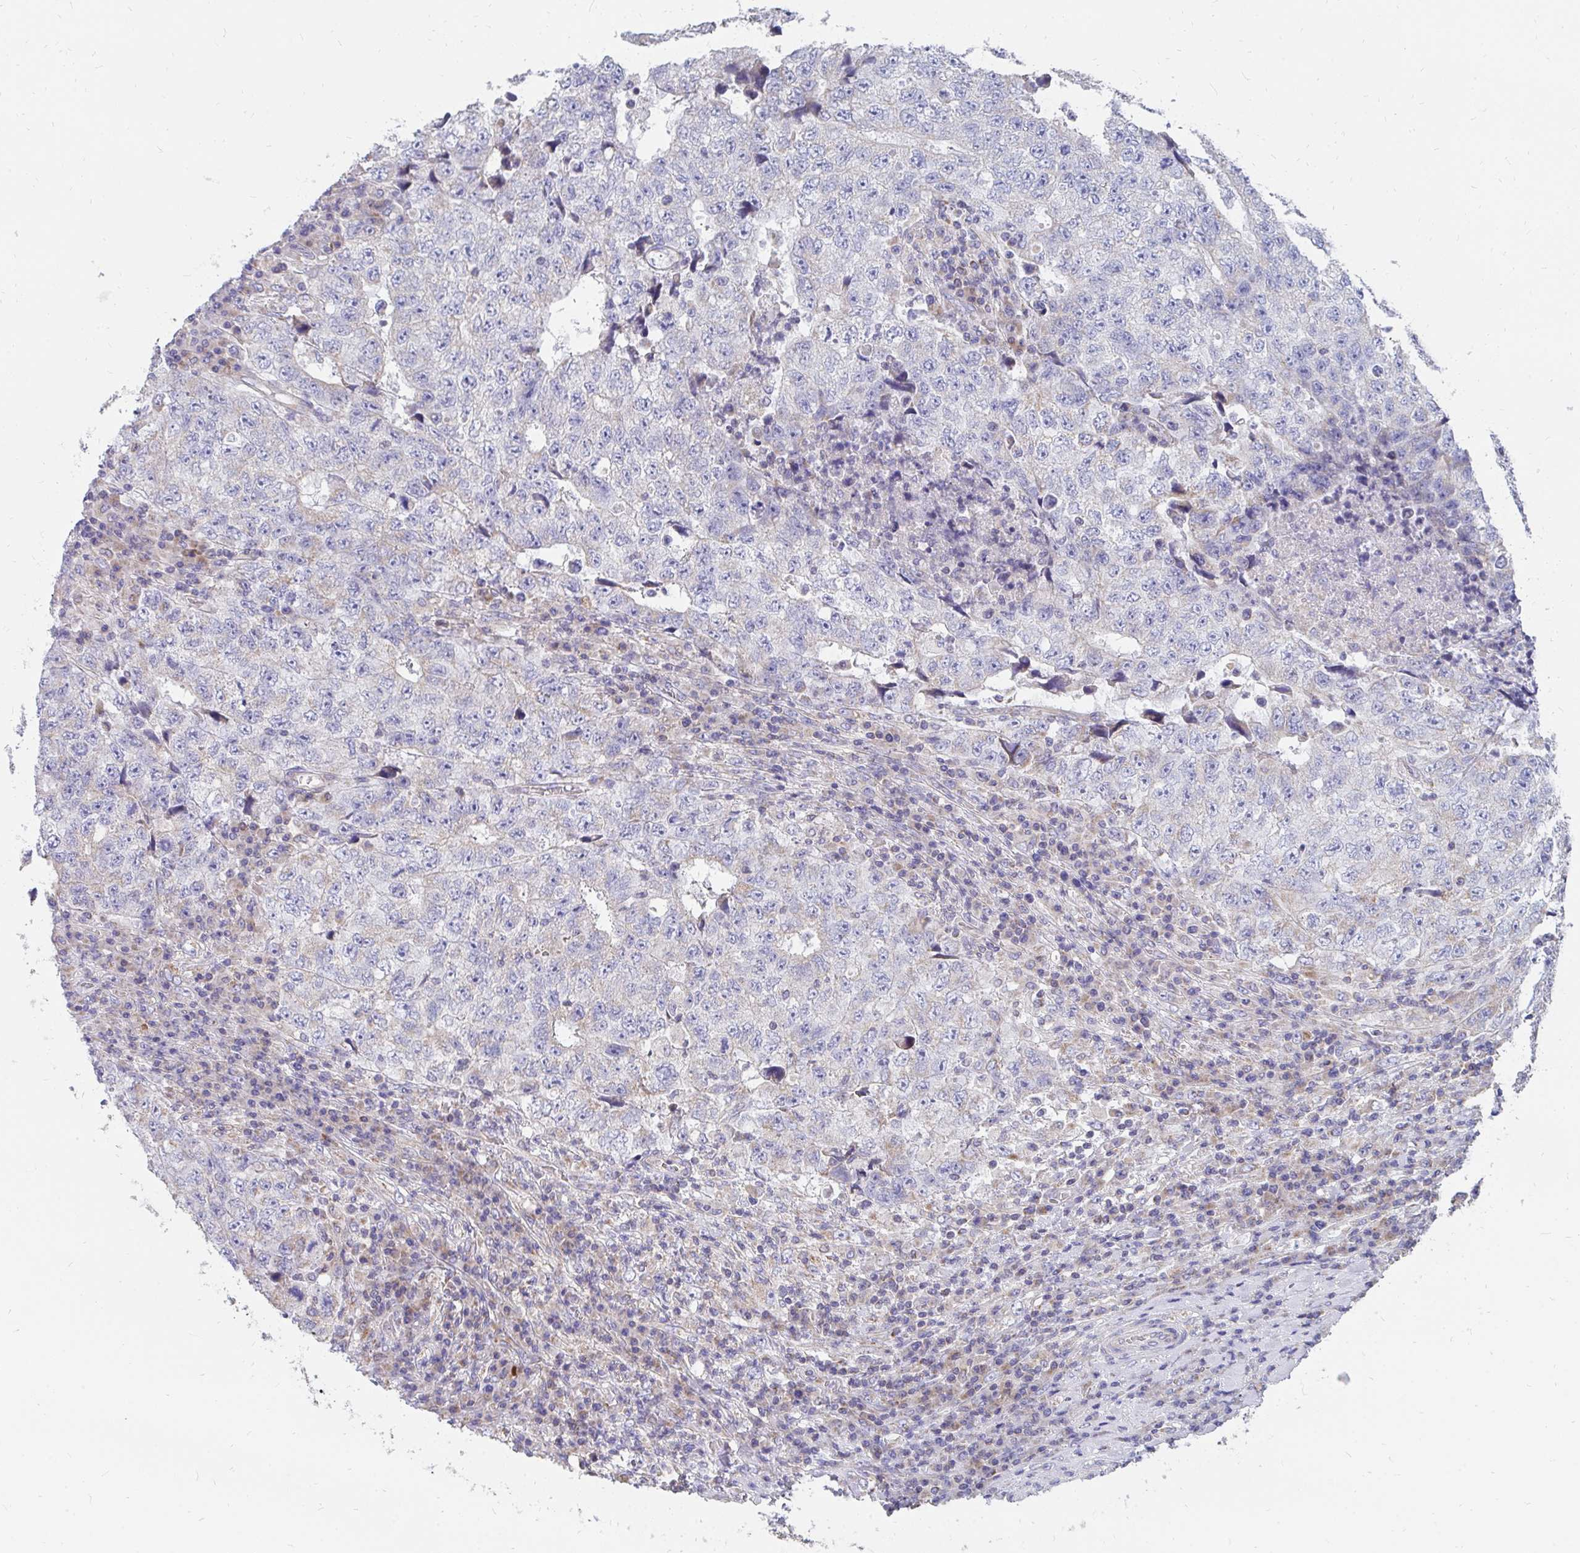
{"staining": {"intensity": "negative", "quantity": "none", "location": "none"}, "tissue": "testis cancer", "cell_type": "Tumor cells", "image_type": "cancer", "snomed": [{"axis": "morphology", "description": "Necrosis, NOS"}, {"axis": "morphology", "description": "Carcinoma, Embryonal, NOS"}, {"axis": "topography", "description": "Testis"}], "caption": "An immunohistochemistry photomicrograph of testis cancer is shown. There is no staining in tumor cells of testis cancer.", "gene": "PC", "patient": {"sex": "male", "age": 19}}